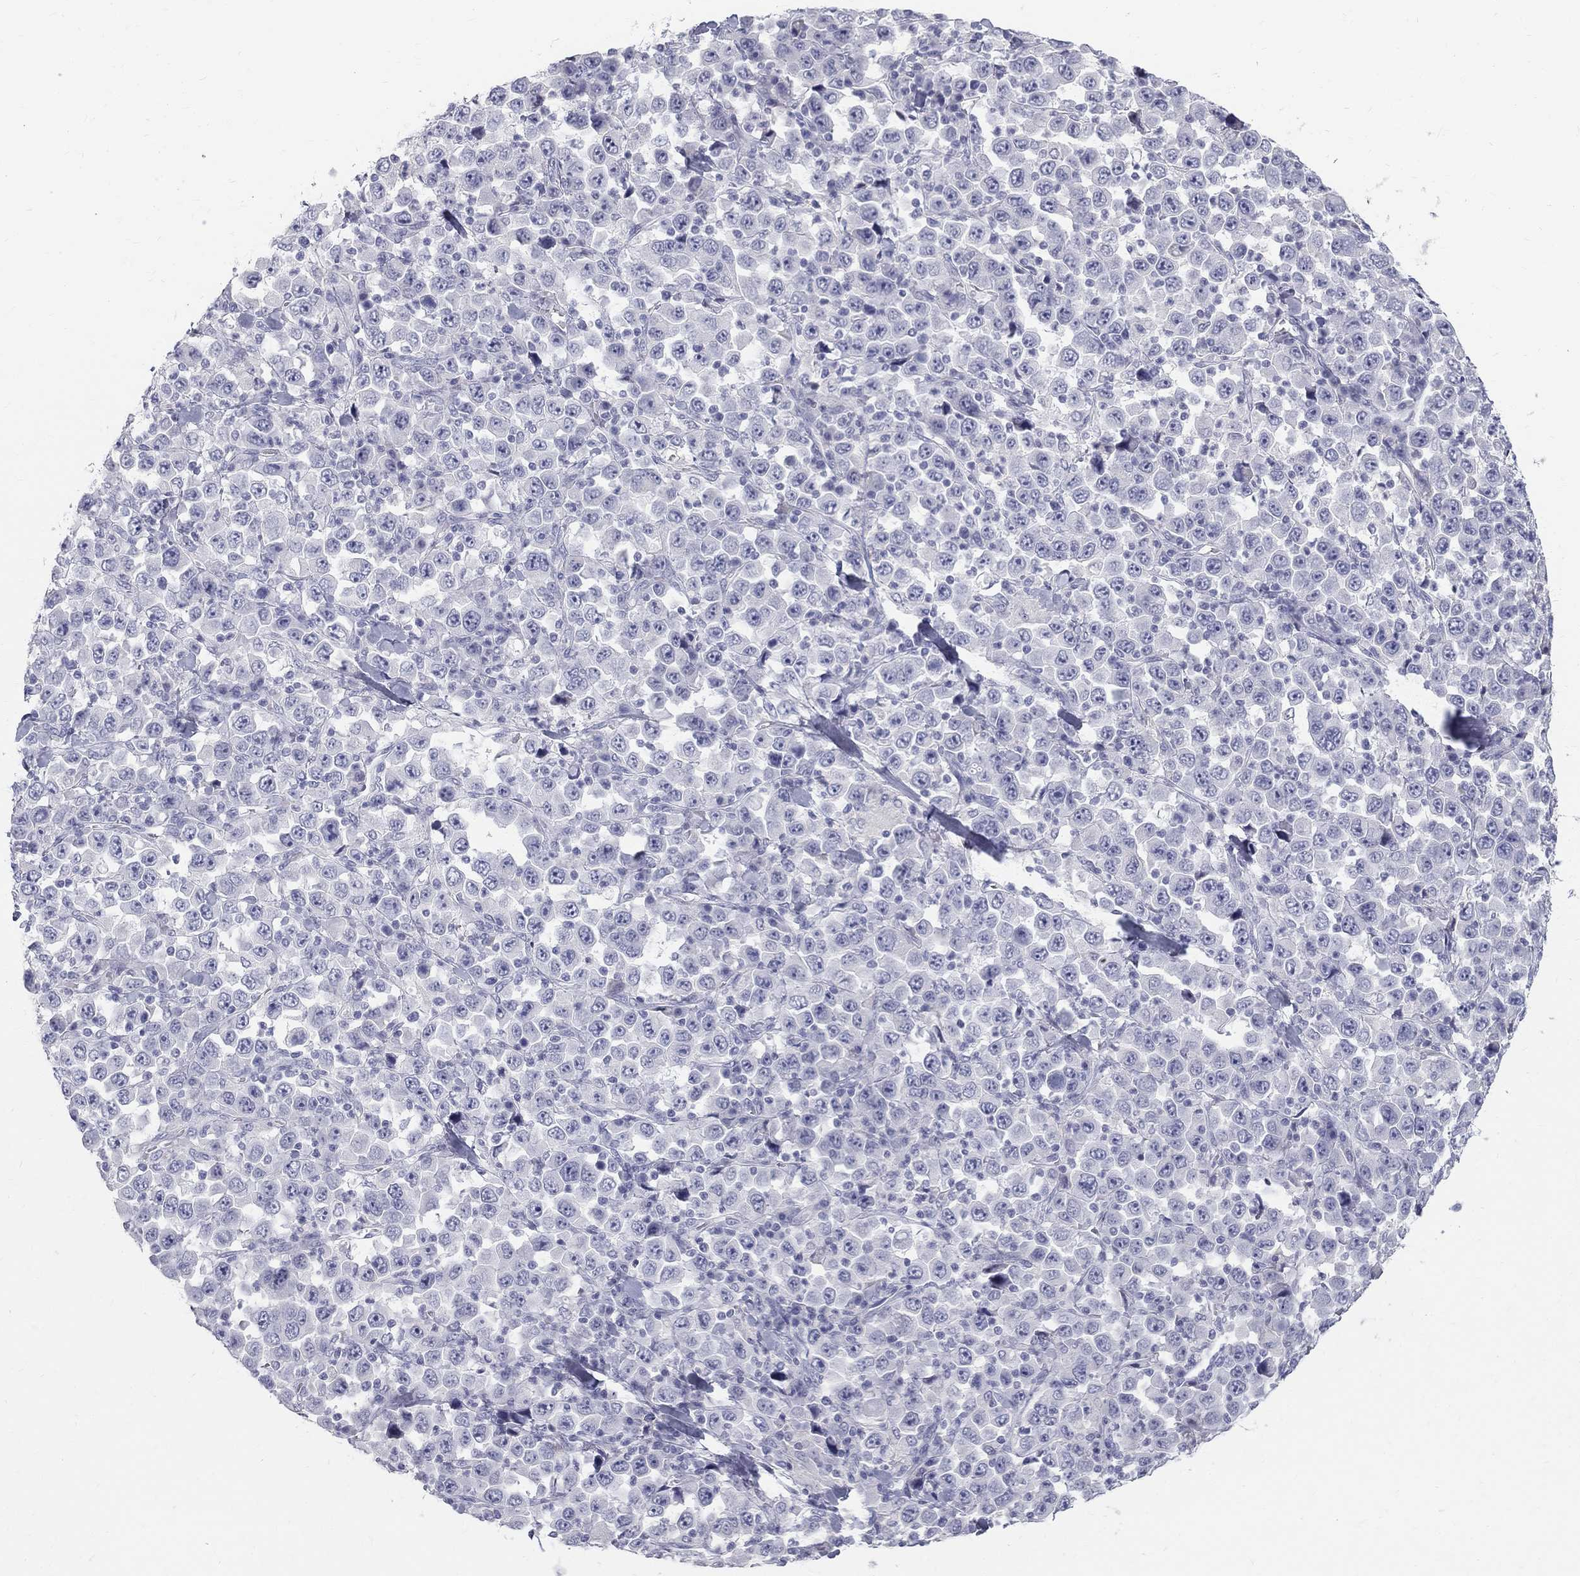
{"staining": {"intensity": "negative", "quantity": "none", "location": "none"}, "tissue": "stomach cancer", "cell_type": "Tumor cells", "image_type": "cancer", "snomed": [{"axis": "morphology", "description": "Normal tissue, NOS"}, {"axis": "morphology", "description": "Adenocarcinoma, NOS"}, {"axis": "topography", "description": "Stomach, upper"}, {"axis": "topography", "description": "Stomach"}], "caption": "IHC micrograph of human stomach adenocarcinoma stained for a protein (brown), which displays no positivity in tumor cells.", "gene": "MAGEB6", "patient": {"sex": "male", "age": 59}}